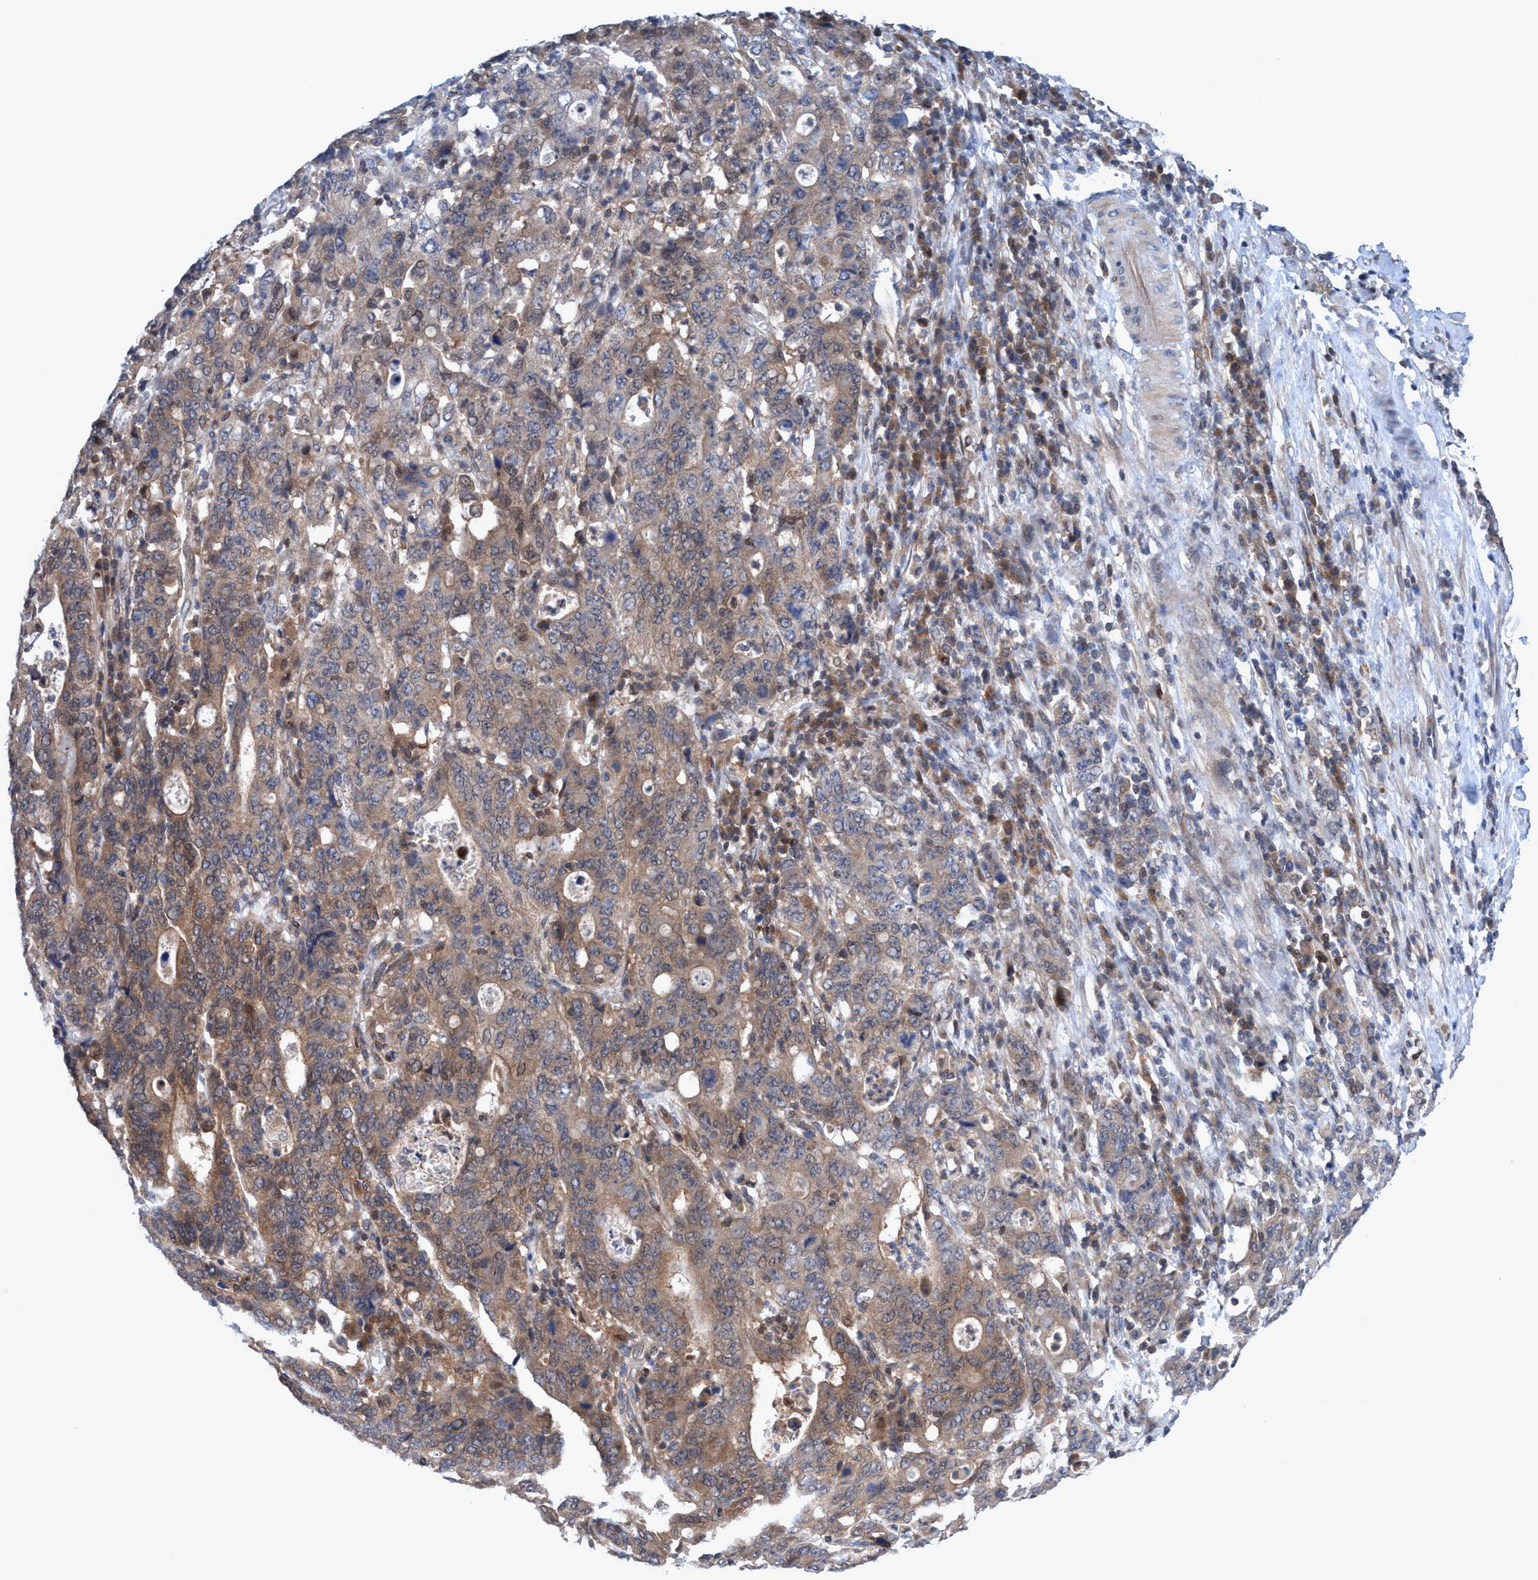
{"staining": {"intensity": "weak", "quantity": ">75%", "location": "cytoplasmic/membranous"}, "tissue": "stomach cancer", "cell_type": "Tumor cells", "image_type": "cancer", "snomed": [{"axis": "morphology", "description": "Adenocarcinoma, NOS"}, {"axis": "topography", "description": "Stomach, upper"}], "caption": "Protein analysis of stomach adenocarcinoma tissue displays weak cytoplasmic/membranous positivity in about >75% of tumor cells.", "gene": "GLOD4", "patient": {"sex": "male", "age": 69}}